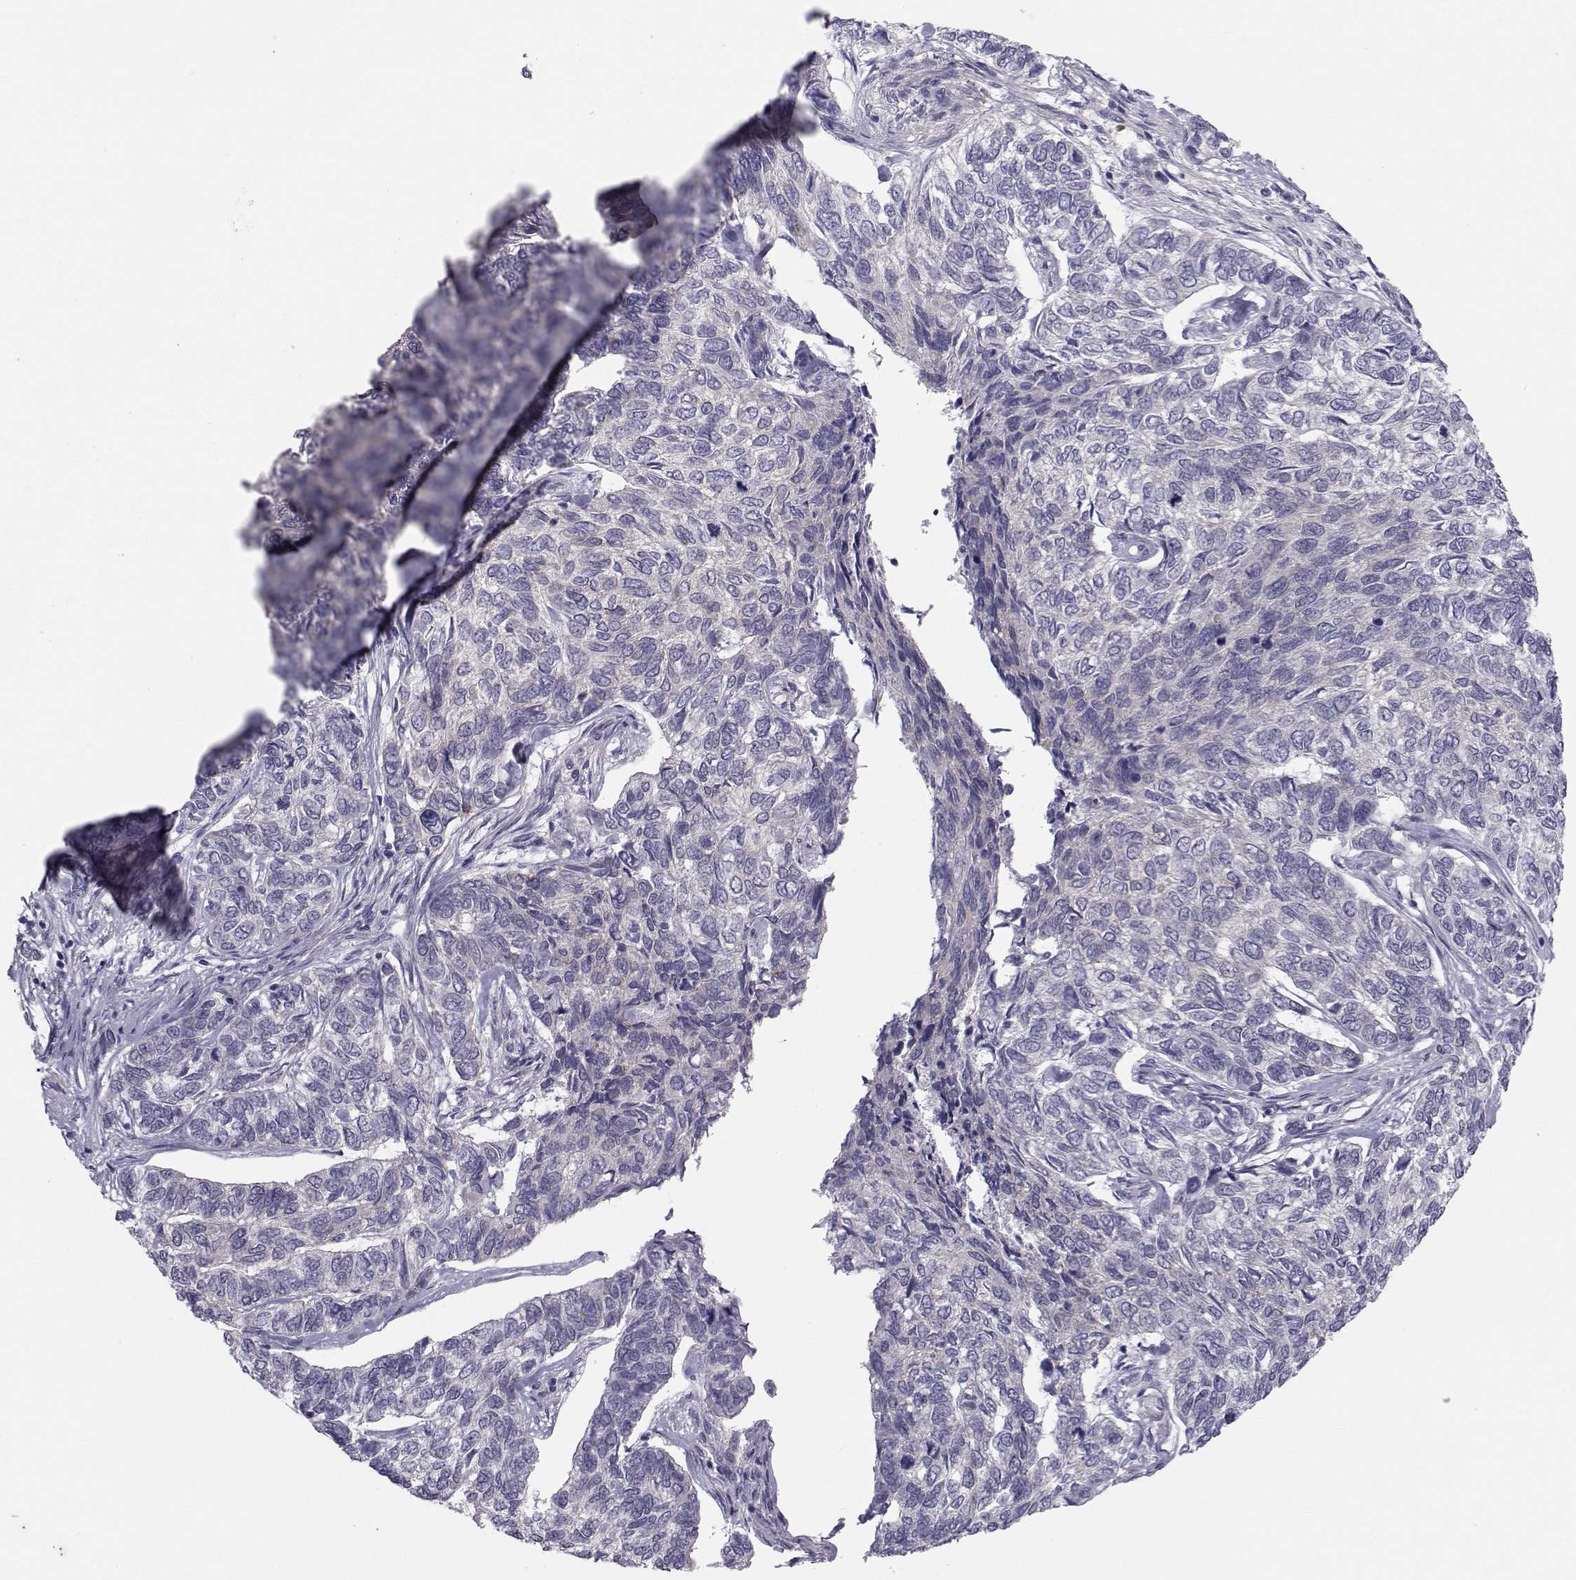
{"staining": {"intensity": "negative", "quantity": "none", "location": "none"}, "tissue": "skin cancer", "cell_type": "Tumor cells", "image_type": "cancer", "snomed": [{"axis": "morphology", "description": "Basal cell carcinoma"}, {"axis": "topography", "description": "Skin"}], "caption": "The IHC micrograph has no significant positivity in tumor cells of basal cell carcinoma (skin) tissue. The staining is performed using DAB (3,3'-diaminobenzidine) brown chromogen with nuclei counter-stained in using hematoxylin.", "gene": "GARIN3", "patient": {"sex": "female", "age": 65}}